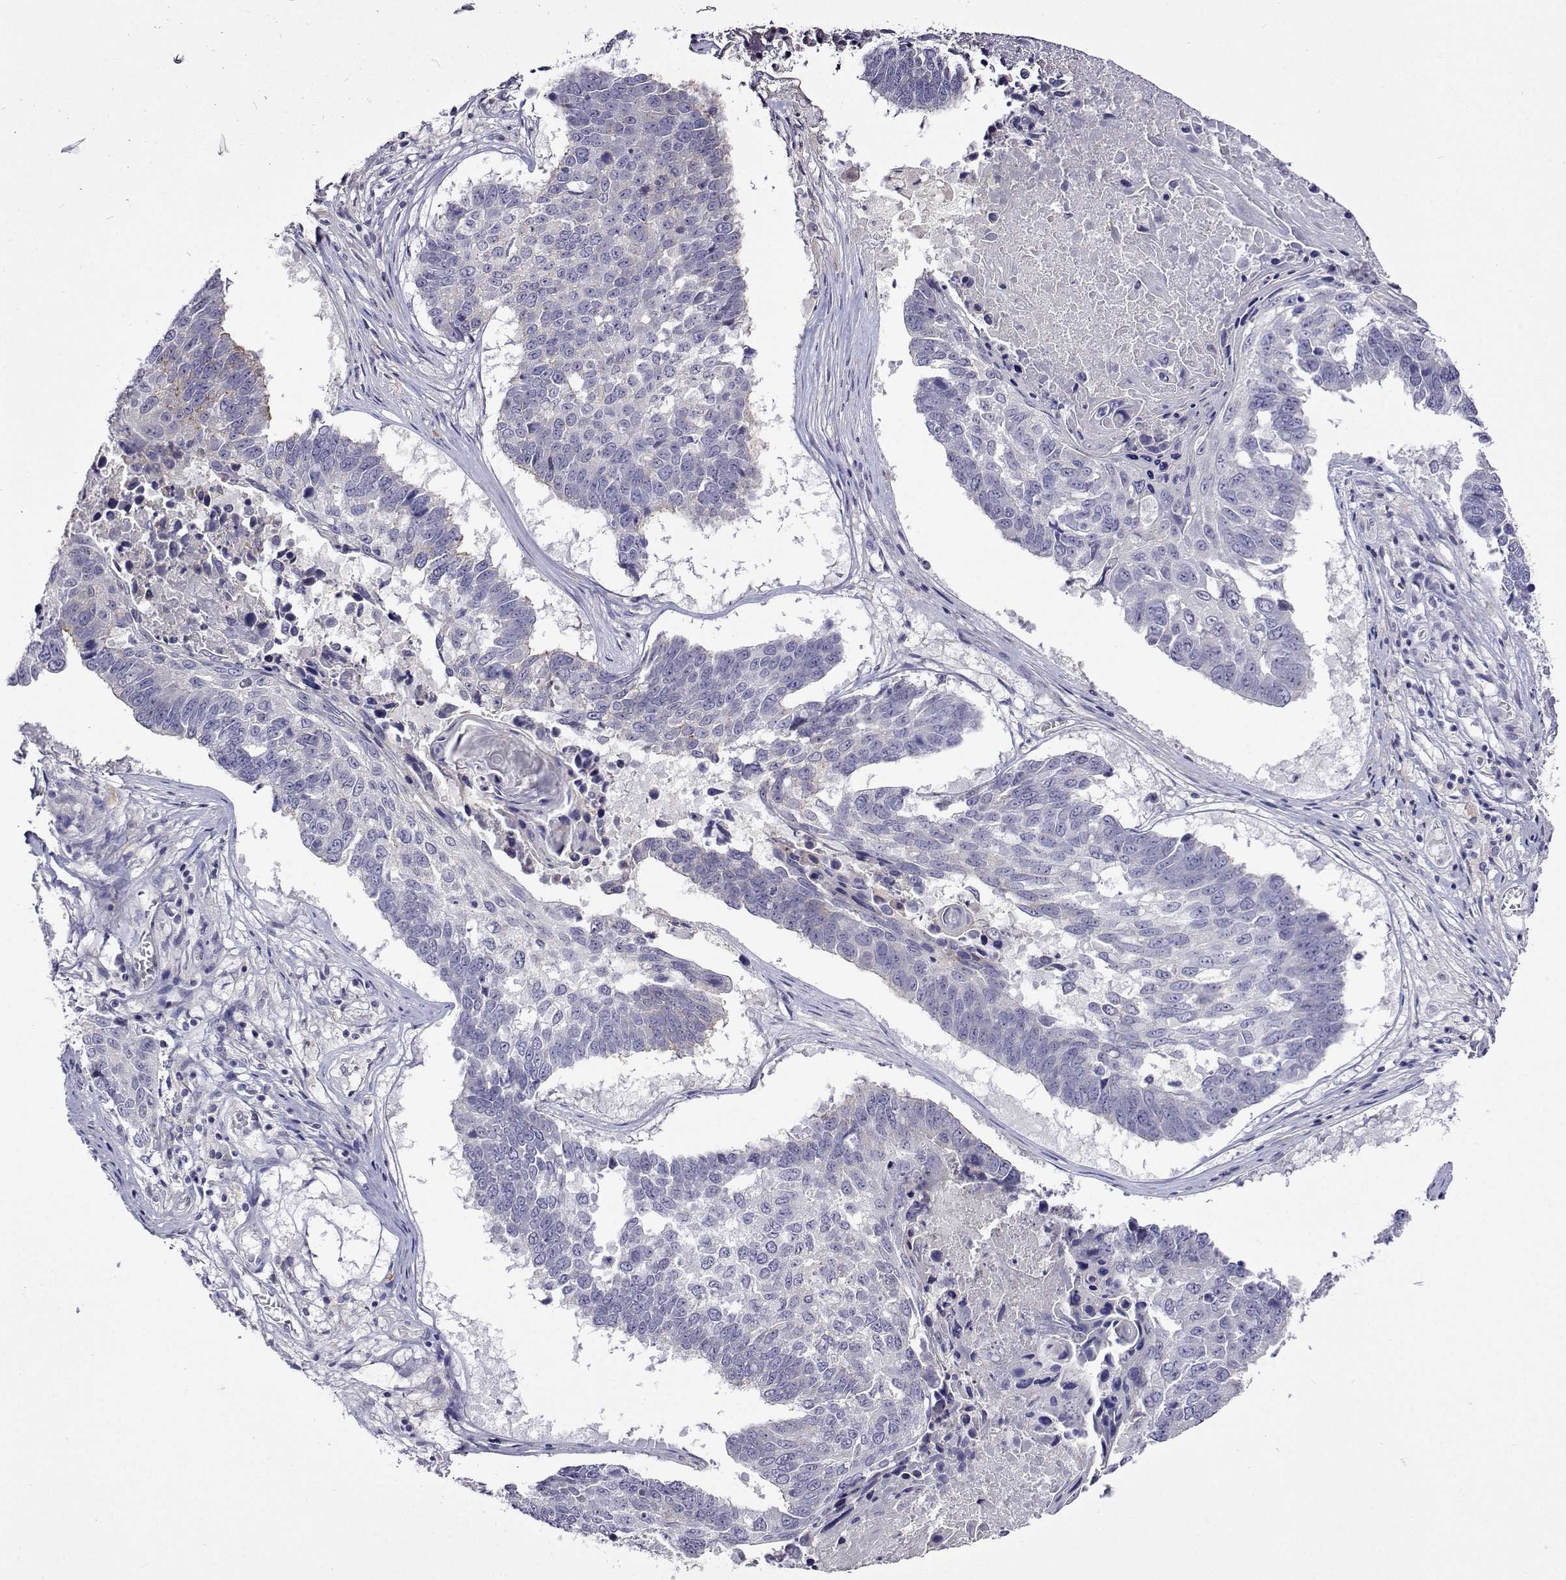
{"staining": {"intensity": "negative", "quantity": "none", "location": "none"}, "tissue": "lung cancer", "cell_type": "Tumor cells", "image_type": "cancer", "snomed": [{"axis": "morphology", "description": "Squamous cell carcinoma, NOS"}, {"axis": "topography", "description": "Lung"}], "caption": "DAB immunohistochemical staining of human lung cancer demonstrates no significant positivity in tumor cells.", "gene": "SULT2A1", "patient": {"sex": "male", "age": 73}}